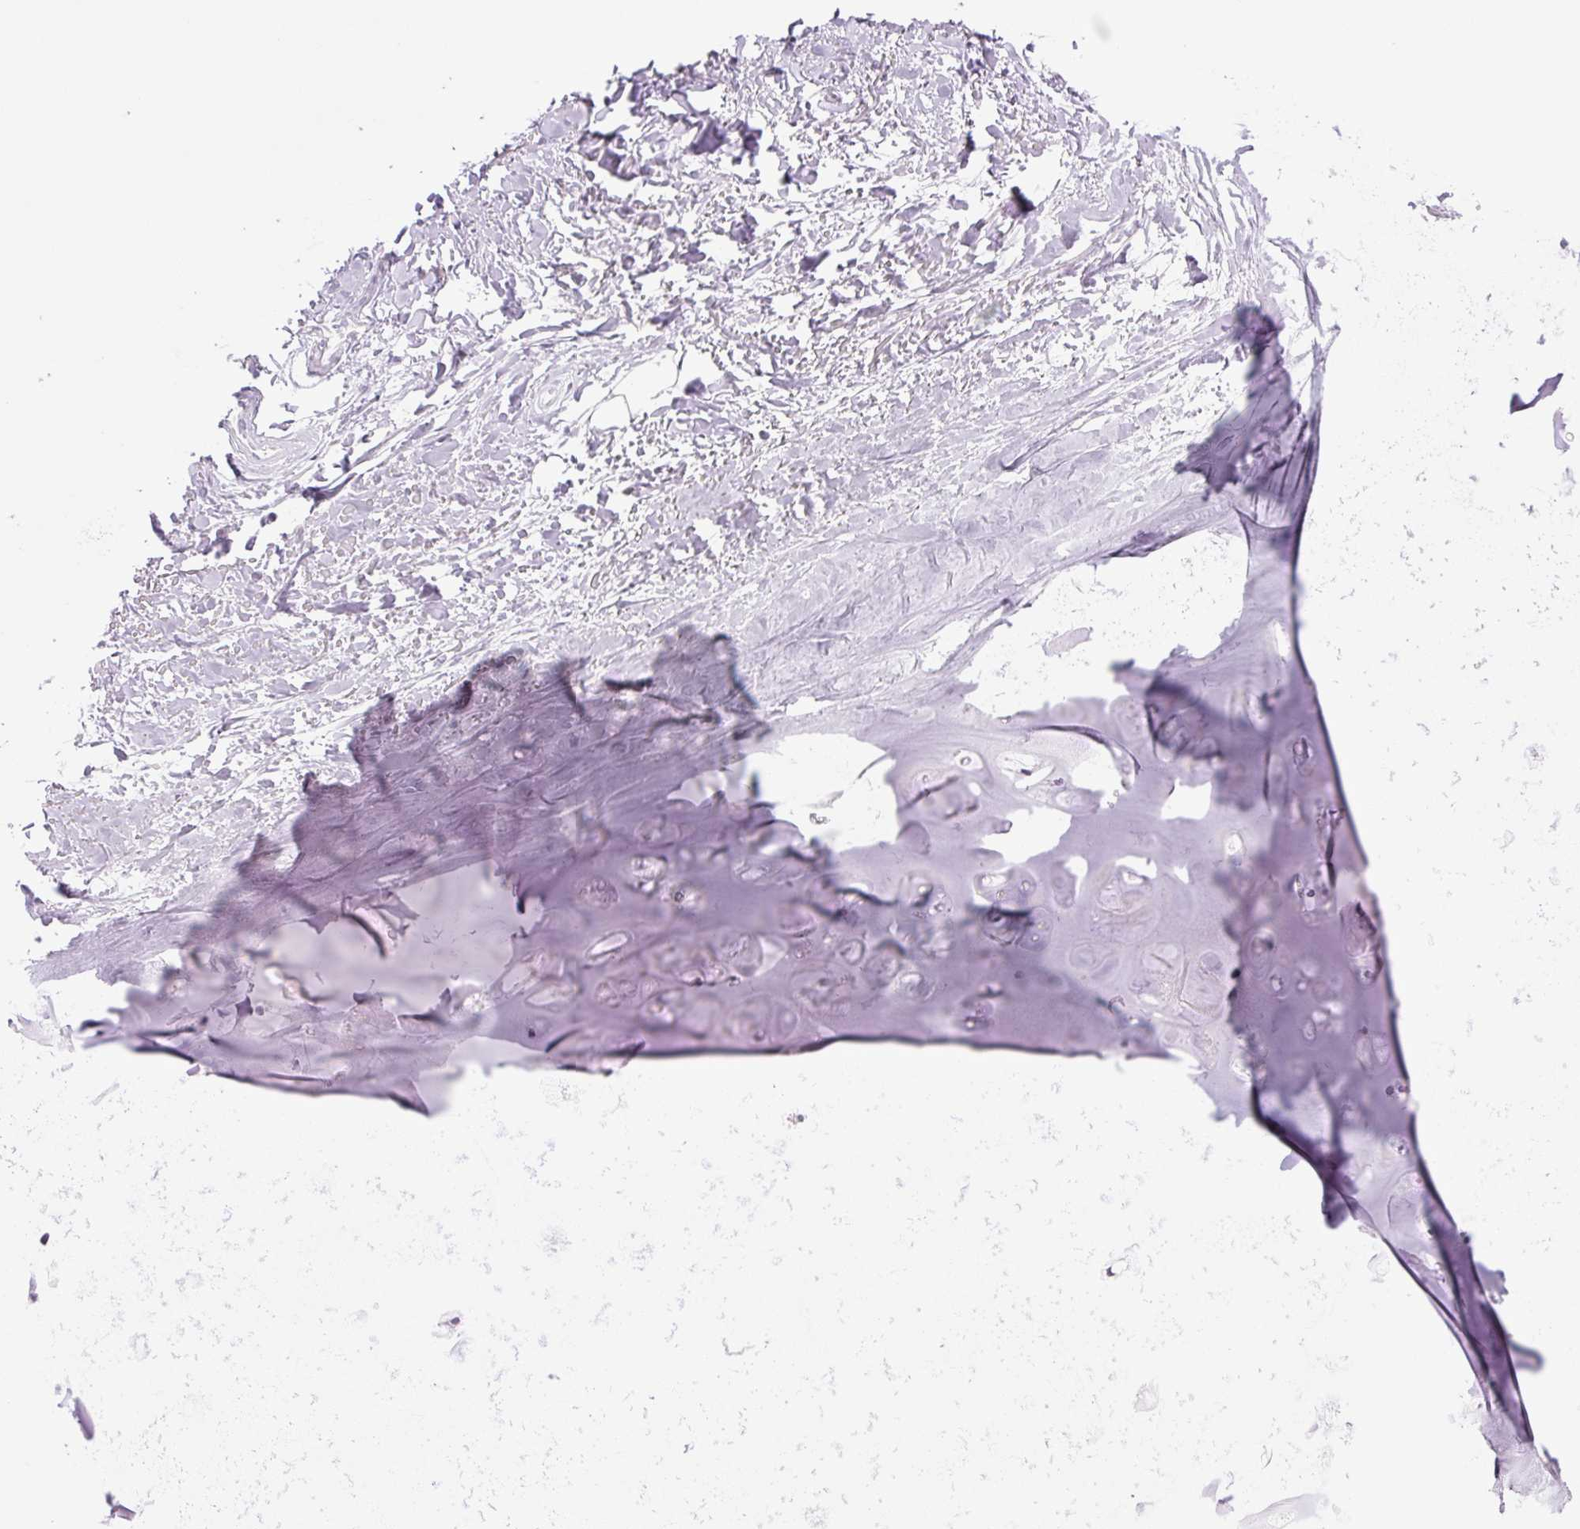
{"staining": {"intensity": "negative", "quantity": "none", "location": "none"}, "tissue": "adipose tissue", "cell_type": "Adipocytes", "image_type": "normal", "snomed": [{"axis": "morphology", "description": "Normal tissue, NOS"}, {"axis": "topography", "description": "Cartilage tissue"}], "caption": "There is no significant expression in adipocytes of adipose tissue.", "gene": "TFF2", "patient": {"sex": "male", "age": 57}}